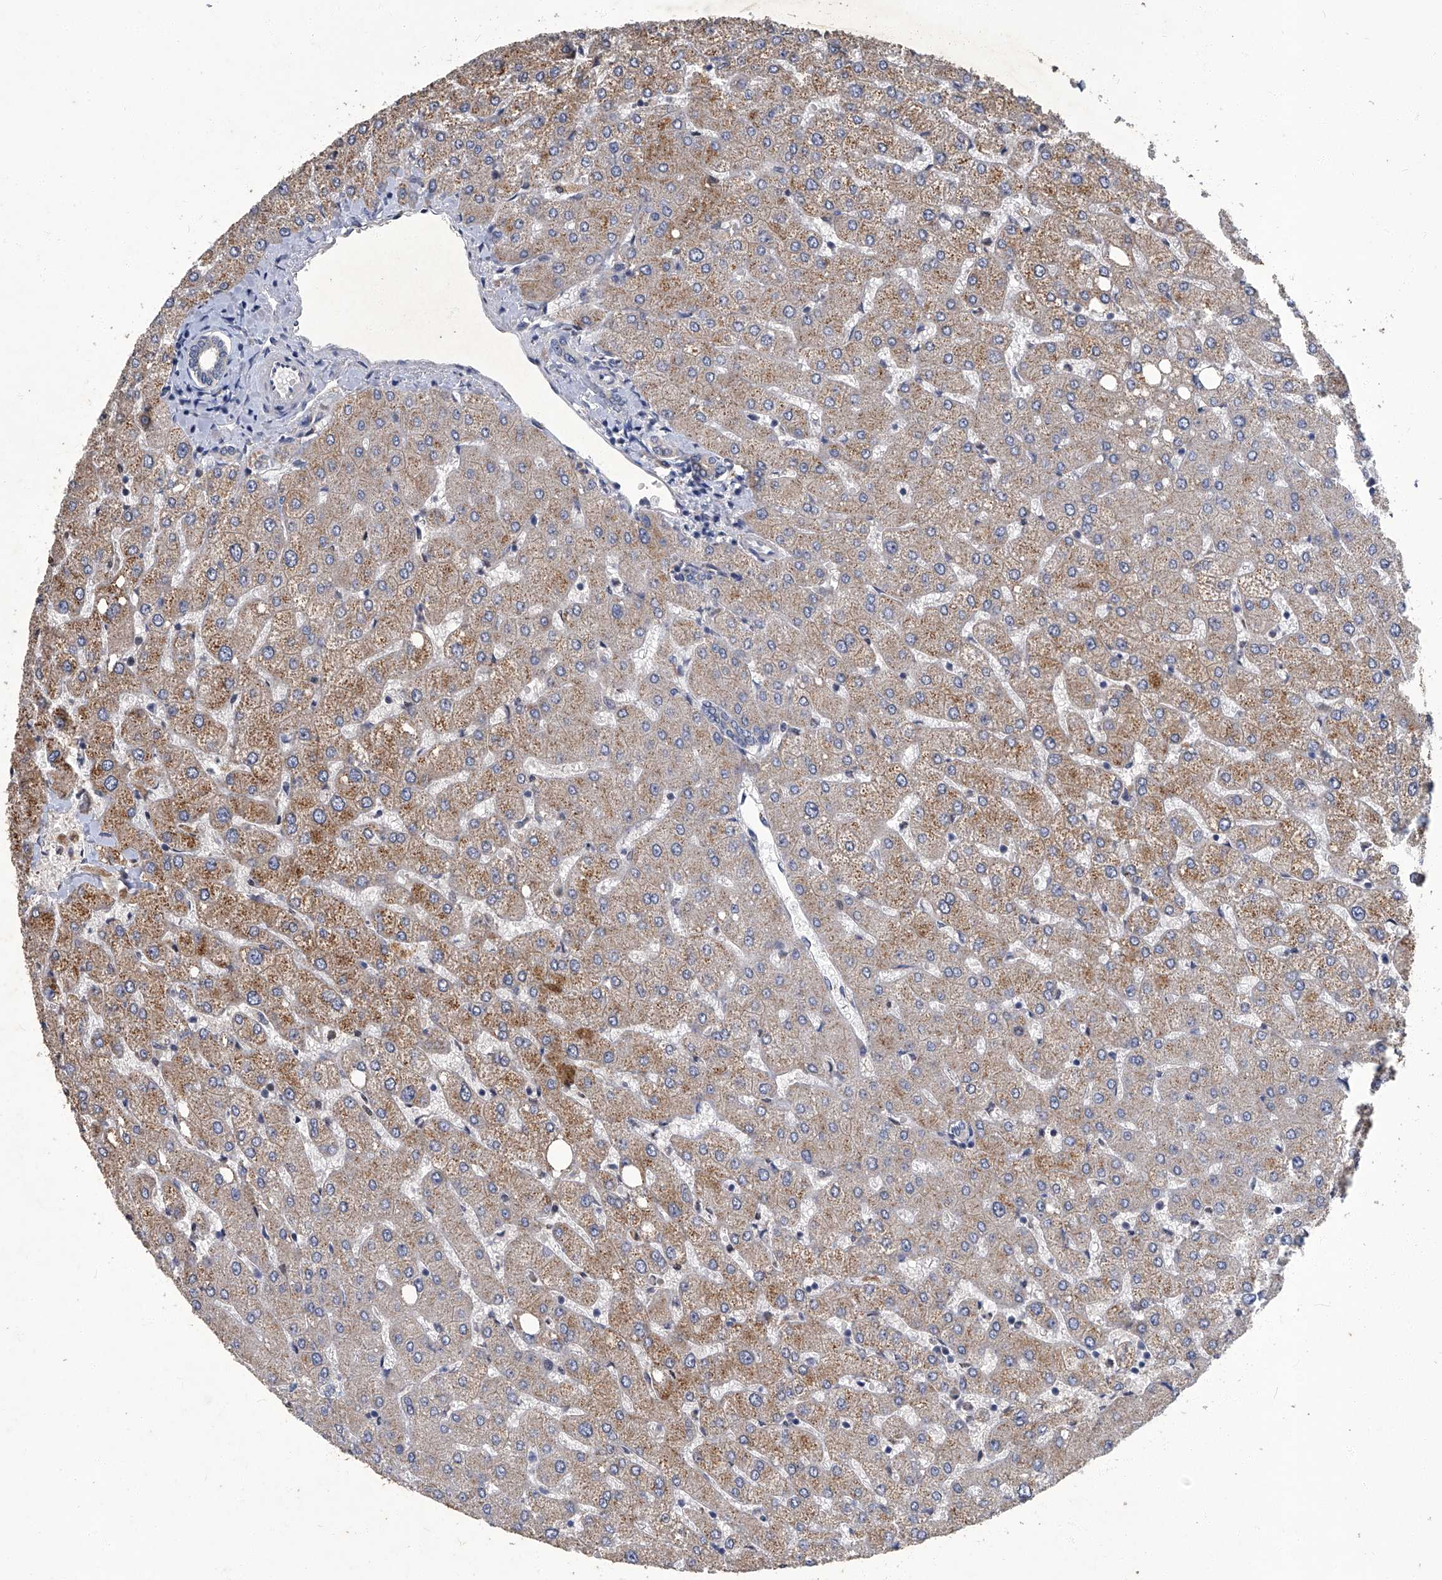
{"staining": {"intensity": "negative", "quantity": "none", "location": "none"}, "tissue": "liver", "cell_type": "Cholangiocytes", "image_type": "normal", "snomed": [{"axis": "morphology", "description": "Normal tissue, NOS"}, {"axis": "topography", "description": "Liver"}], "caption": "Immunohistochemical staining of benign liver exhibits no significant staining in cholangiocytes. The staining was performed using DAB (3,3'-diaminobenzidine) to visualize the protein expression in brown, while the nuclei were stained in blue with hematoxylin (Magnification: 20x).", "gene": "TGFBR1", "patient": {"sex": "female", "age": 54}}